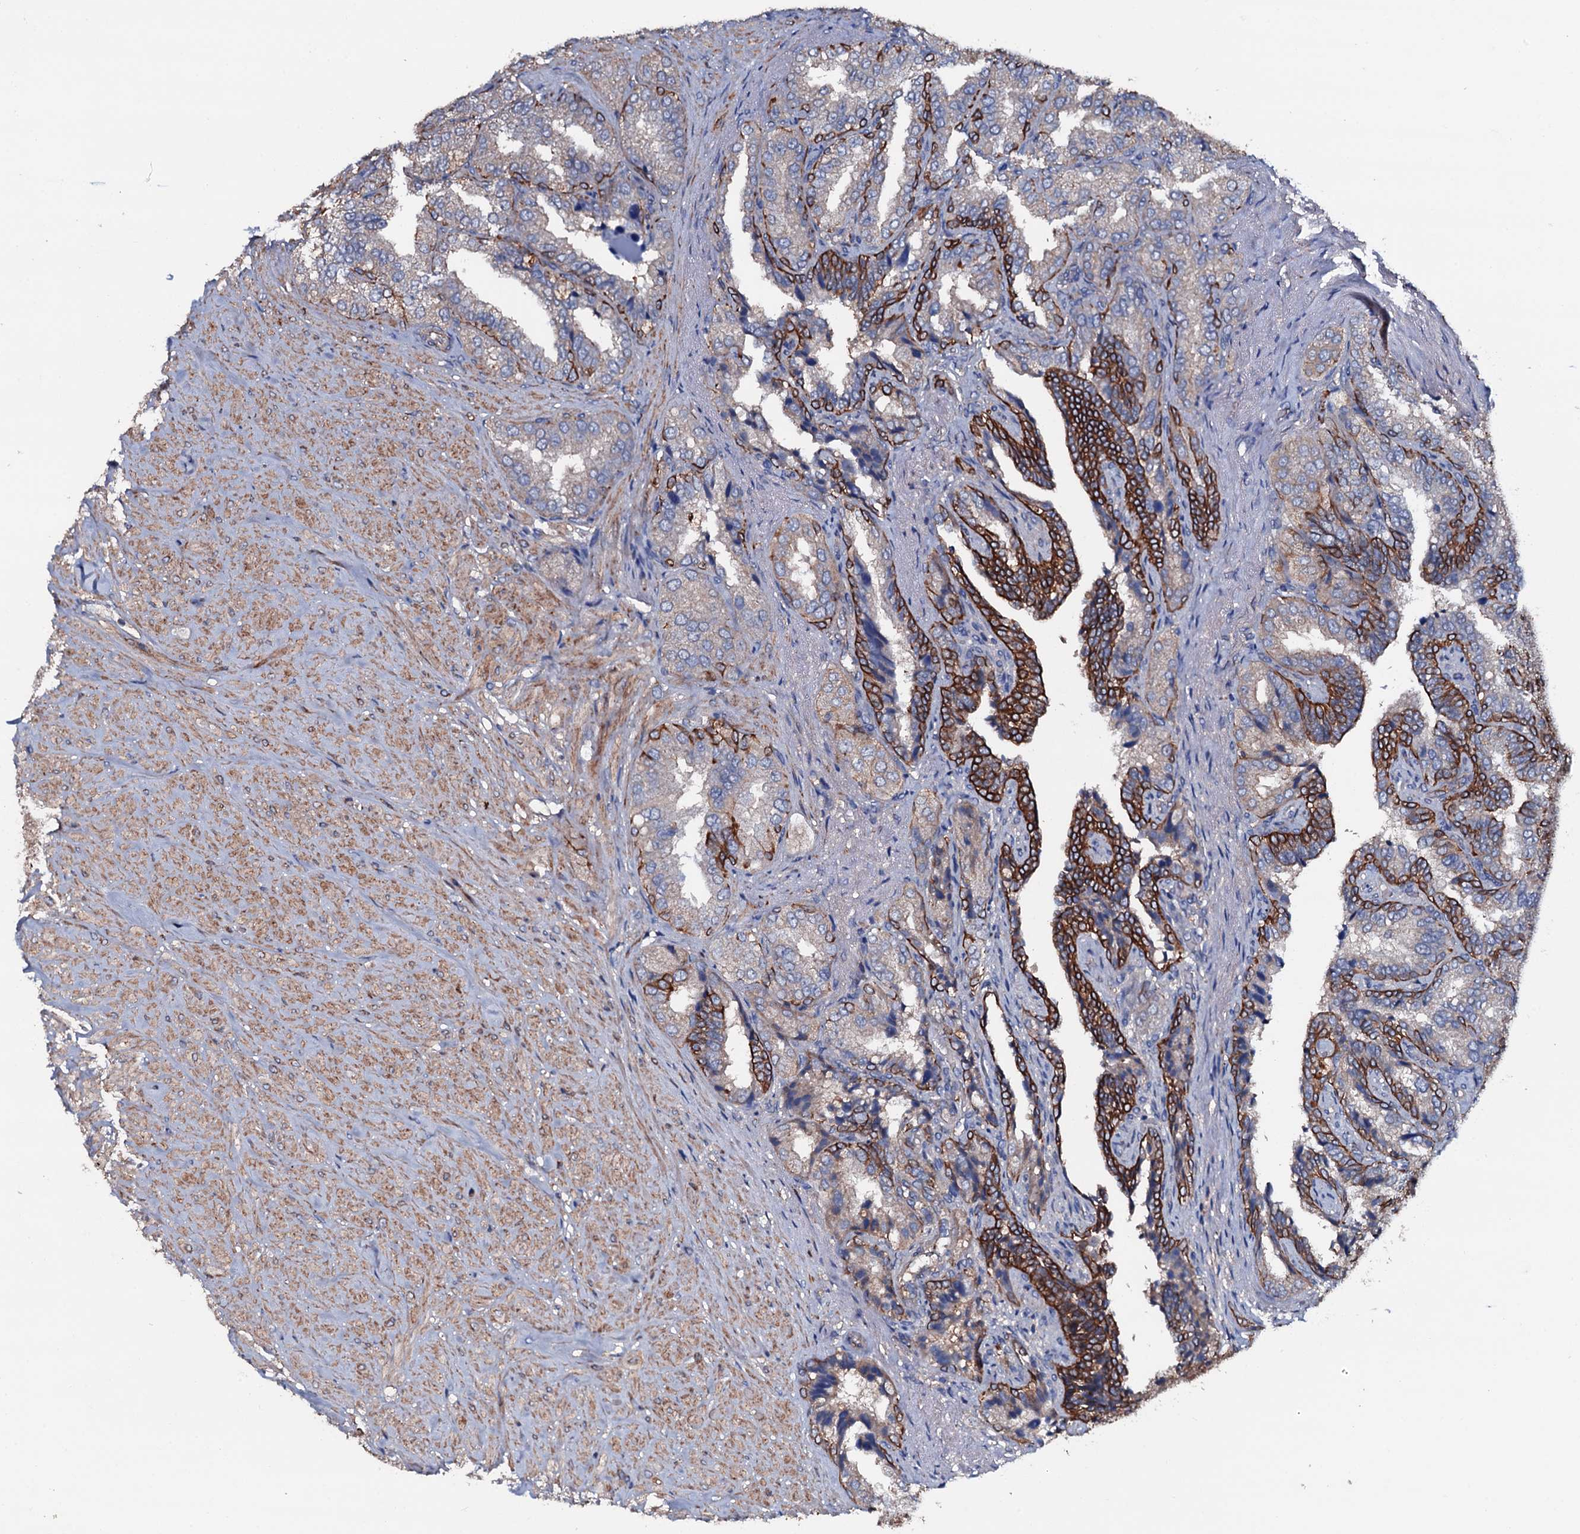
{"staining": {"intensity": "strong", "quantity": ">75%", "location": "cytoplasmic/membranous"}, "tissue": "seminal vesicle", "cell_type": "Glandular cells", "image_type": "normal", "snomed": [{"axis": "morphology", "description": "Normal tissue, NOS"}, {"axis": "topography", "description": "Seminal veicle"}, {"axis": "topography", "description": "Peripheral nerve tissue"}], "caption": "Unremarkable seminal vesicle shows strong cytoplasmic/membranous positivity in about >75% of glandular cells.", "gene": "NEK1", "patient": {"sex": "male", "age": 63}}